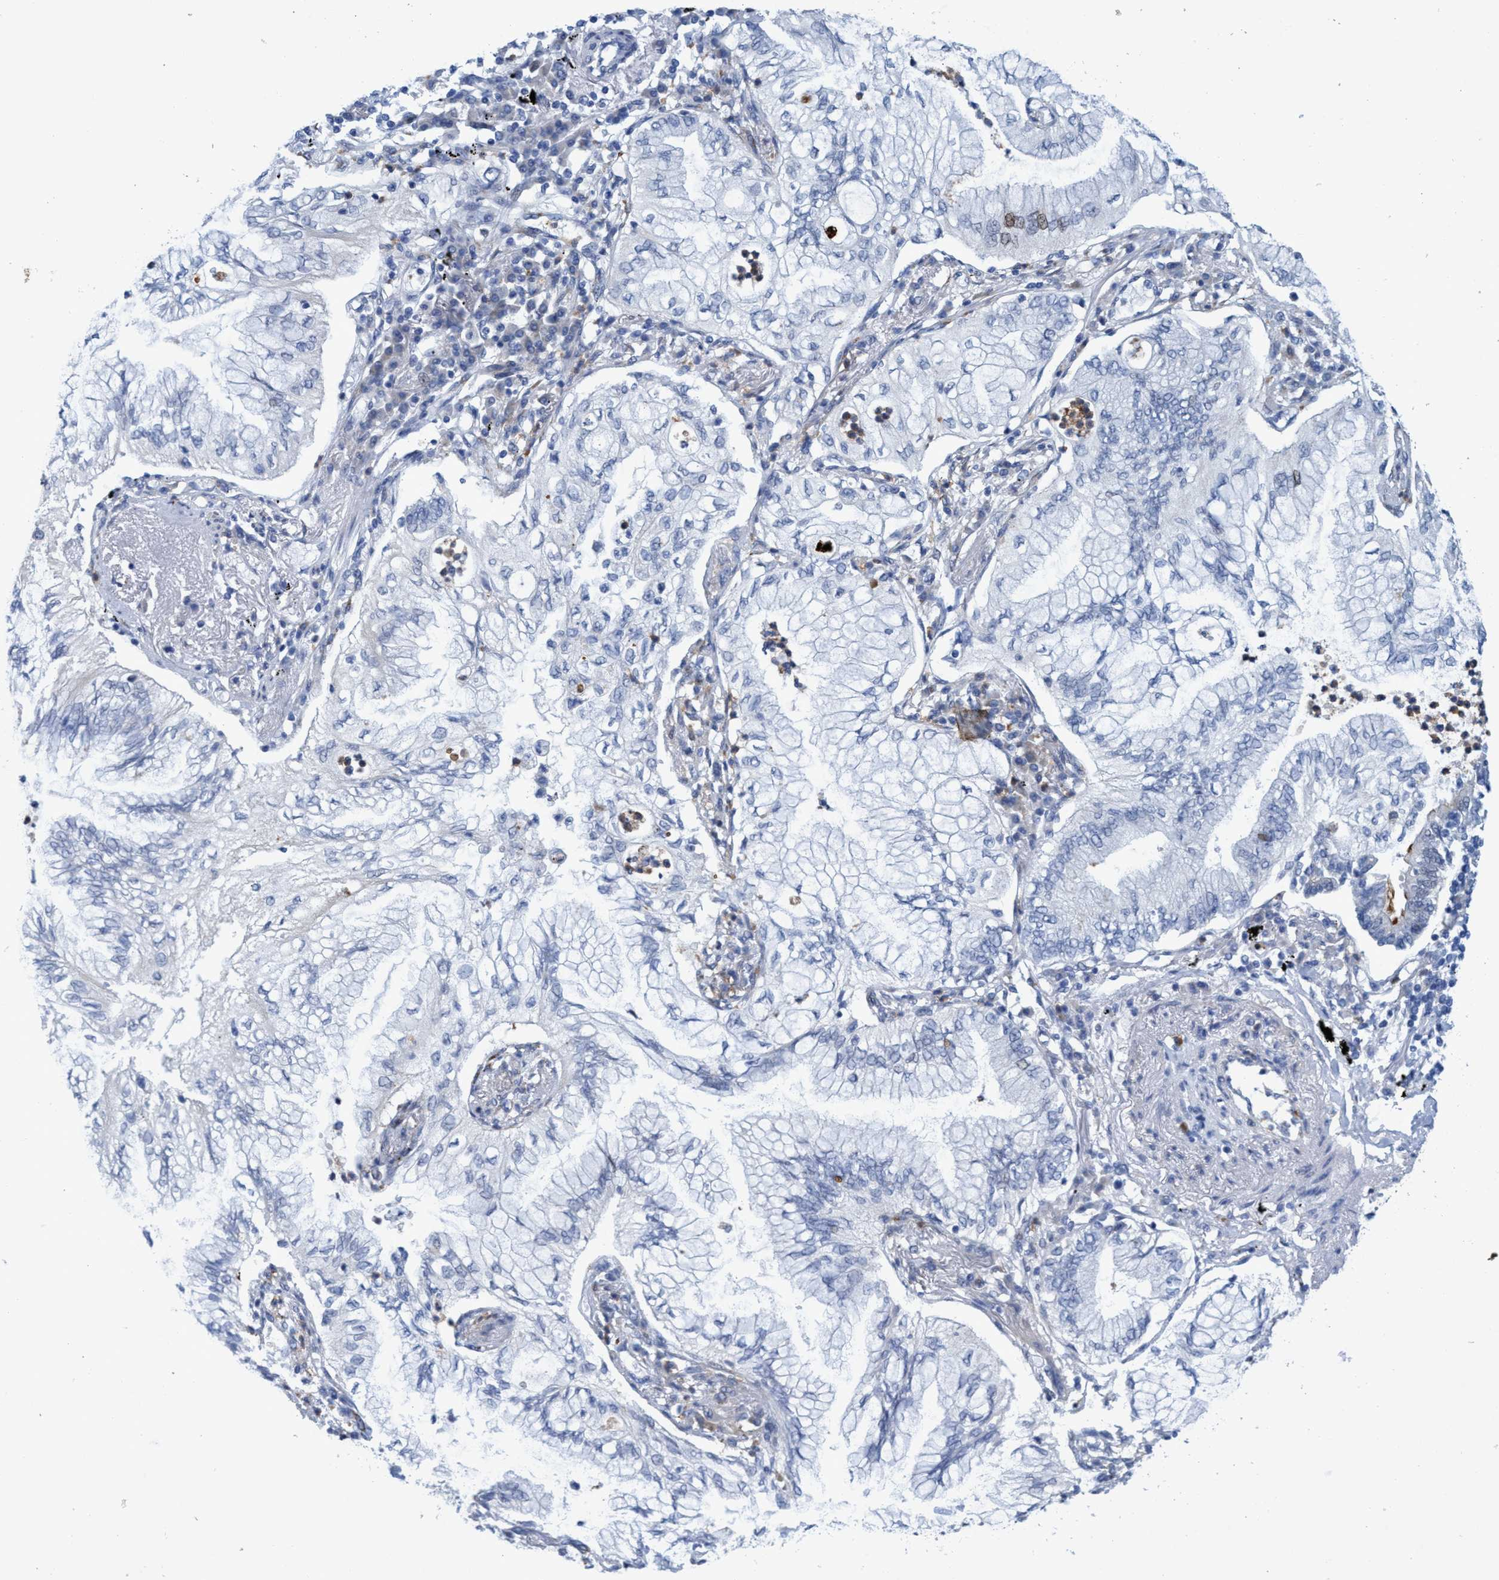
{"staining": {"intensity": "negative", "quantity": "none", "location": "none"}, "tissue": "lung cancer", "cell_type": "Tumor cells", "image_type": "cancer", "snomed": [{"axis": "morphology", "description": "Normal tissue, NOS"}, {"axis": "morphology", "description": "Adenocarcinoma, NOS"}, {"axis": "topography", "description": "Bronchus"}, {"axis": "topography", "description": "Lung"}], "caption": "The immunohistochemistry micrograph has no significant staining in tumor cells of lung cancer (adenocarcinoma) tissue.", "gene": "SLC43A2", "patient": {"sex": "female", "age": 70}}